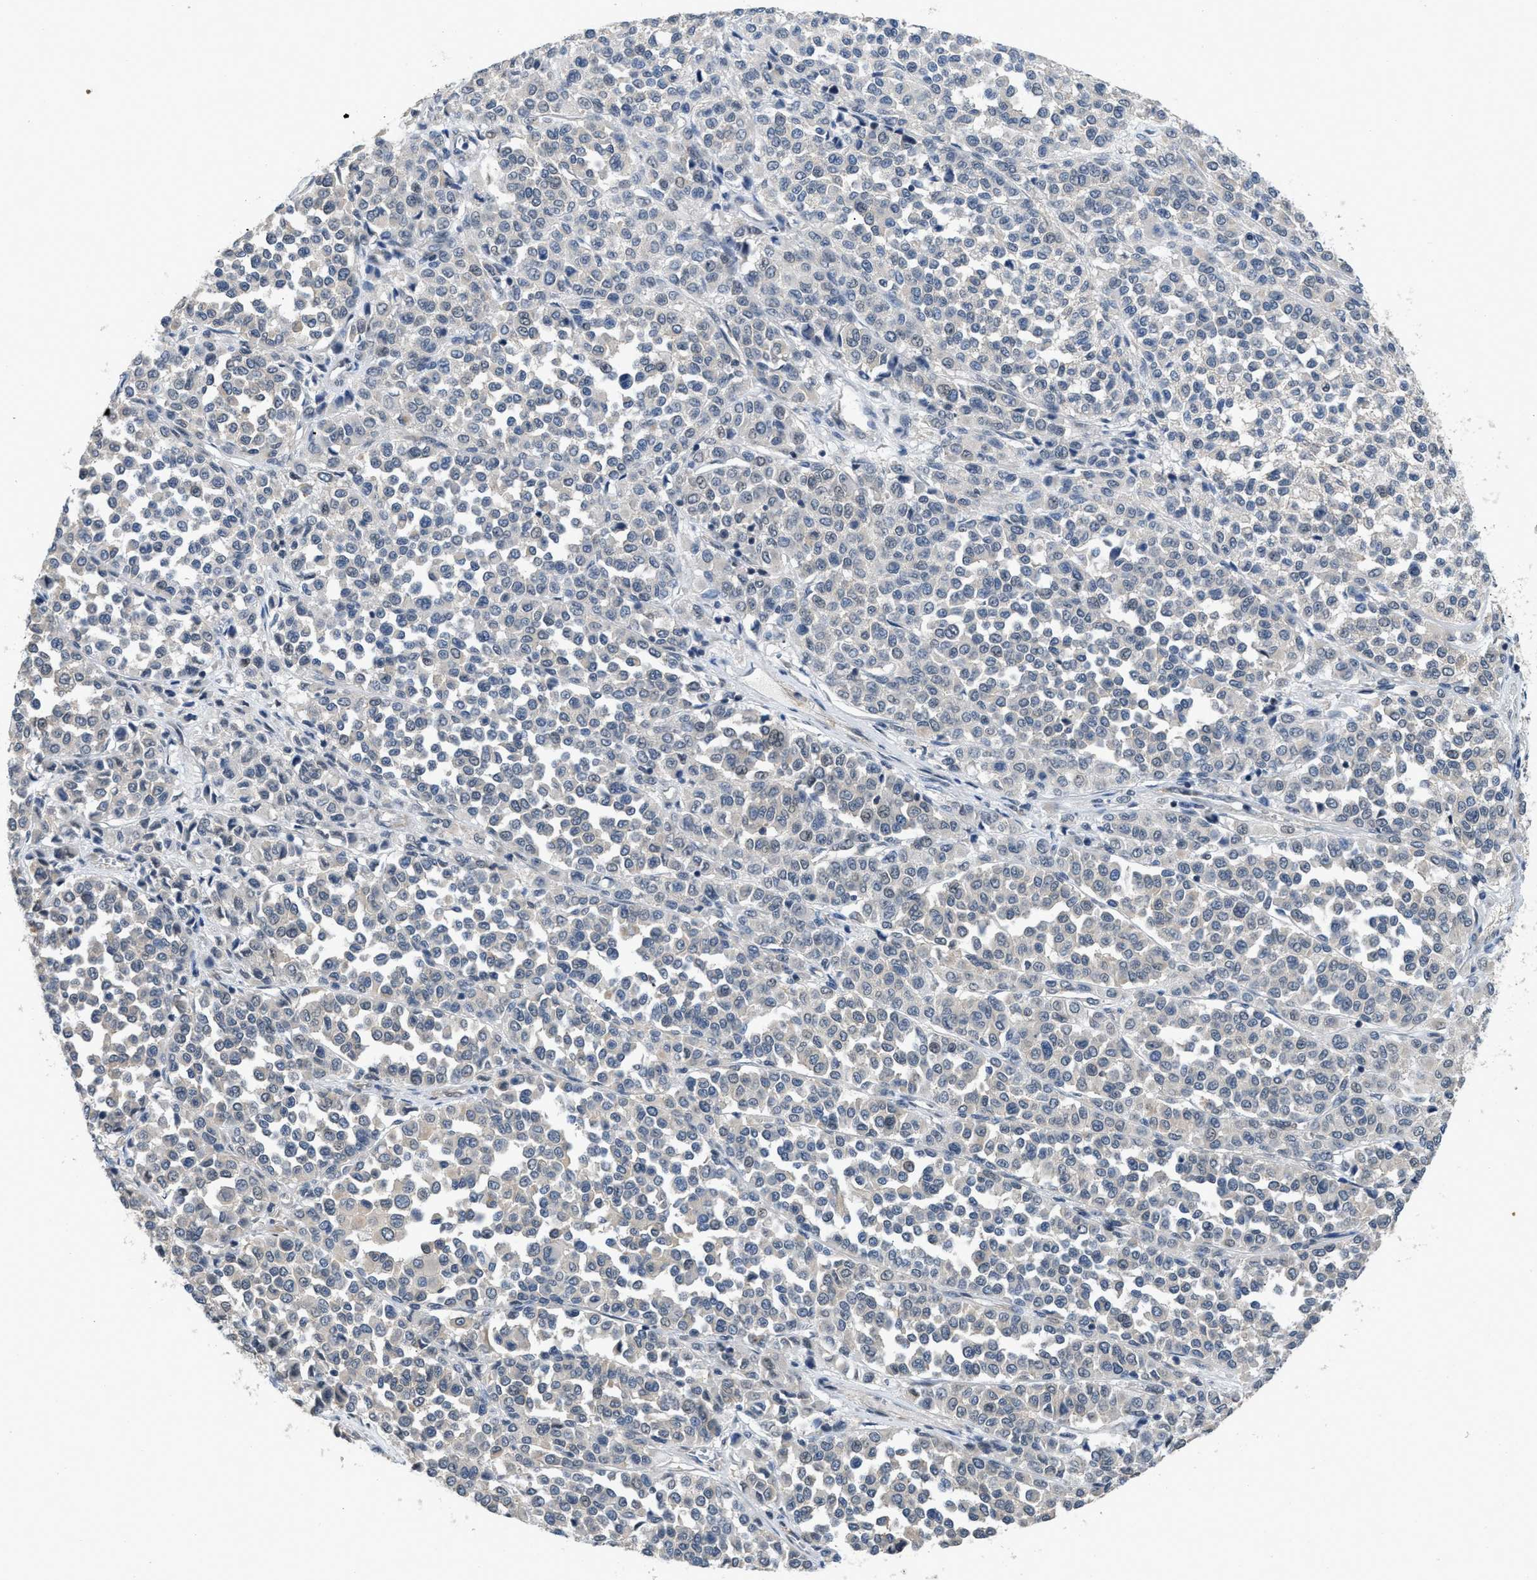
{"staining": {"intensity": "negative", "quantity": "none", "location": "none"}, "tissue": "melanoma", "cell_type": "Tumor cells", "image_type": "cancer", "snomed": [{"axis": "morphology", "description": "Malignant melanoma, Metastatic site"}, {"axis": "topography", "description": "Pancreas"}], "caption": "This is a photomicrograph of IHC staining of melanoma, which shows no staining in tumor cells.", "gene": "TES", "patient": {"sex": "female", "age": 30}}